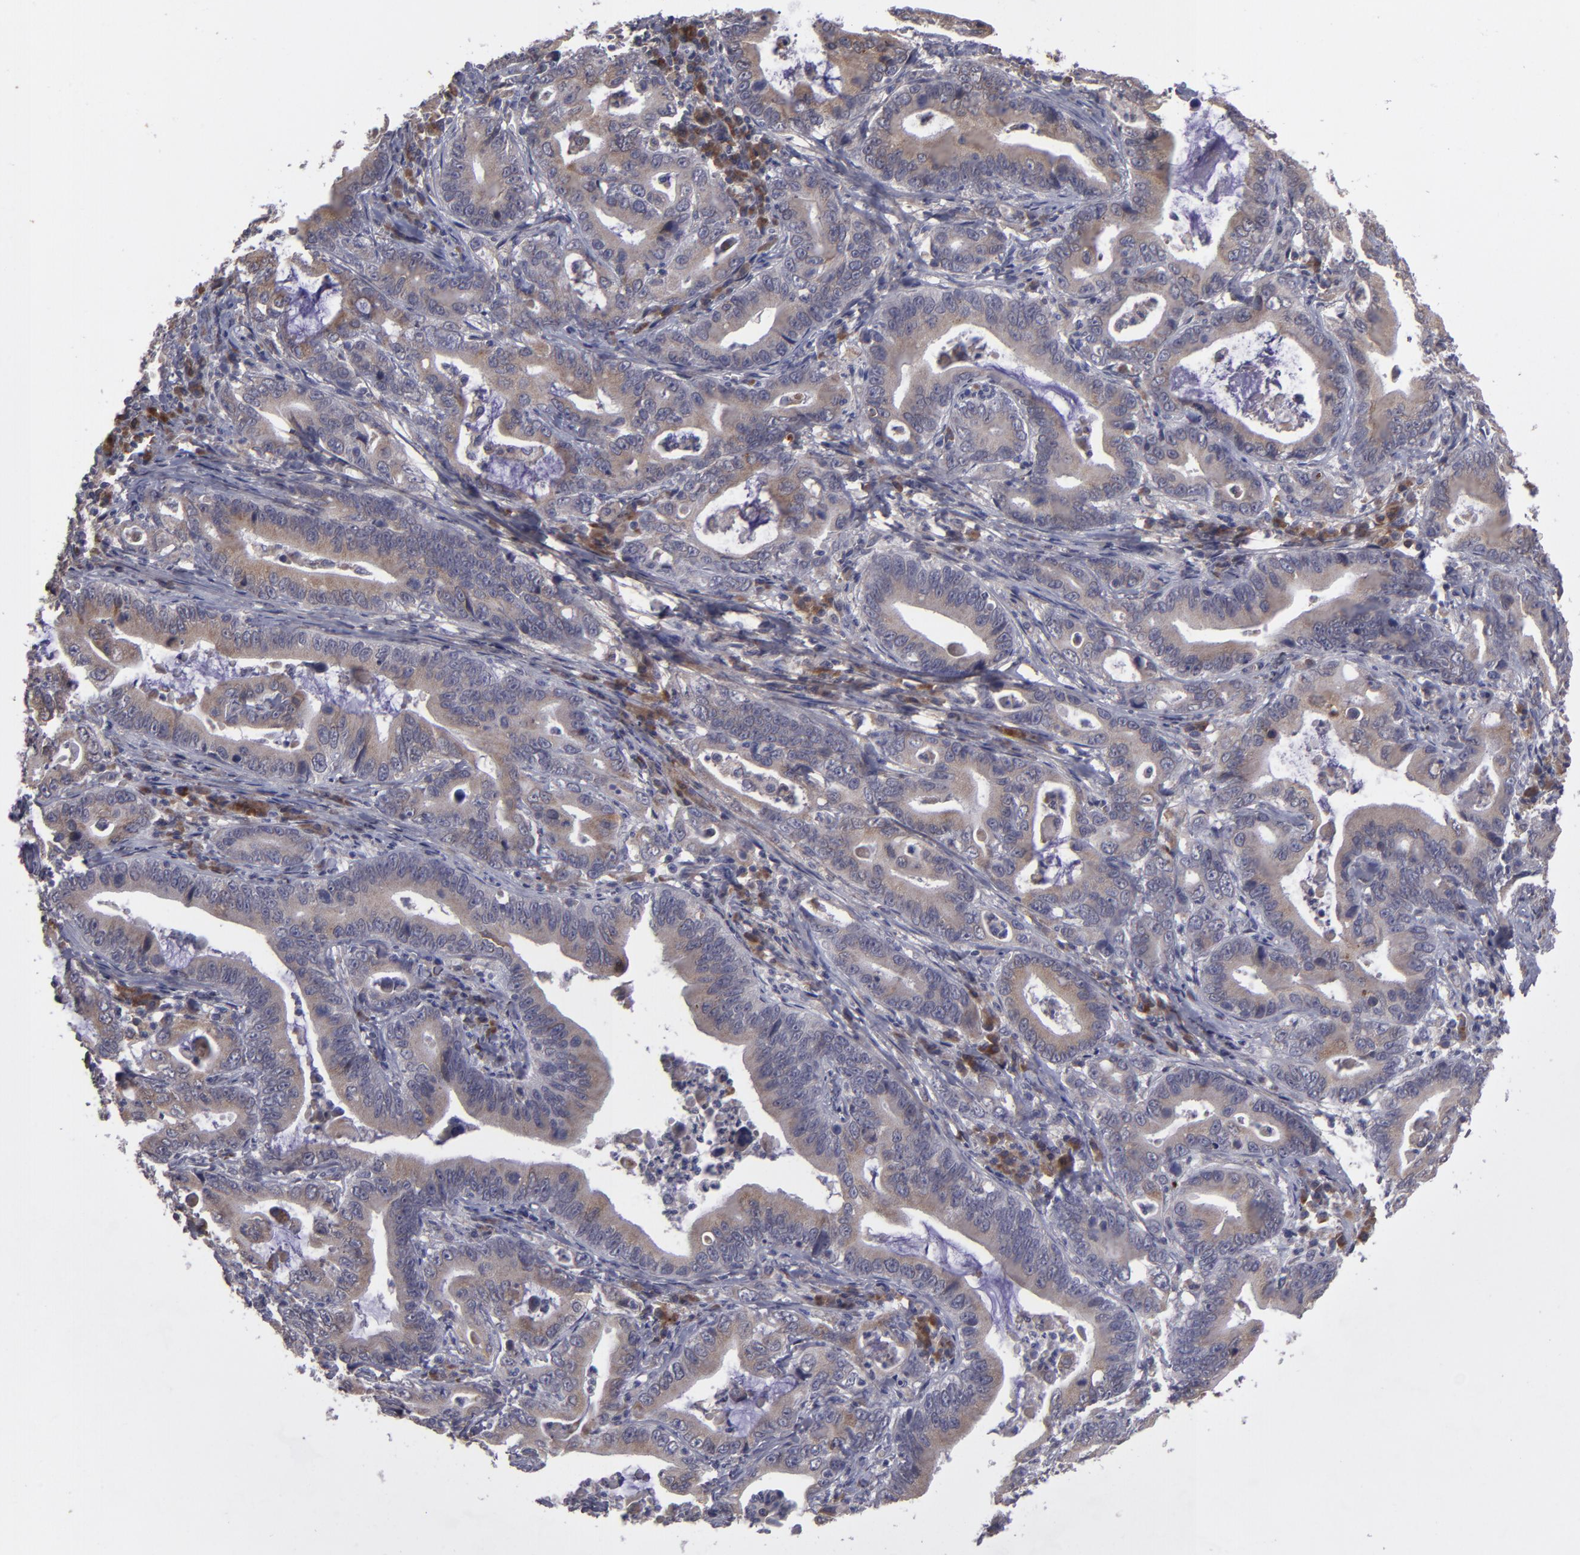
{"staining": {"intensity": "weak", "quantity": ">75%", "location": "cytoplasmic/membranous"}, "tissue": "stomach cancer", "cell_type": "Tumor cells", "image_type": "cancer", "snomed": [{"axis": "morphology", "description": "Adenocarcinoma, NOS"}, {"axis": "topography", "description": "Stomach, upper"}], "caption": "Human stomach adenocarcinoma stained for a protein (brown) displays weak cytoplasmic/membranous positive expression in approximately >75% of tumor cells.", "gene": "IL12A", "patient": {"sex": "male", "age": 63}}